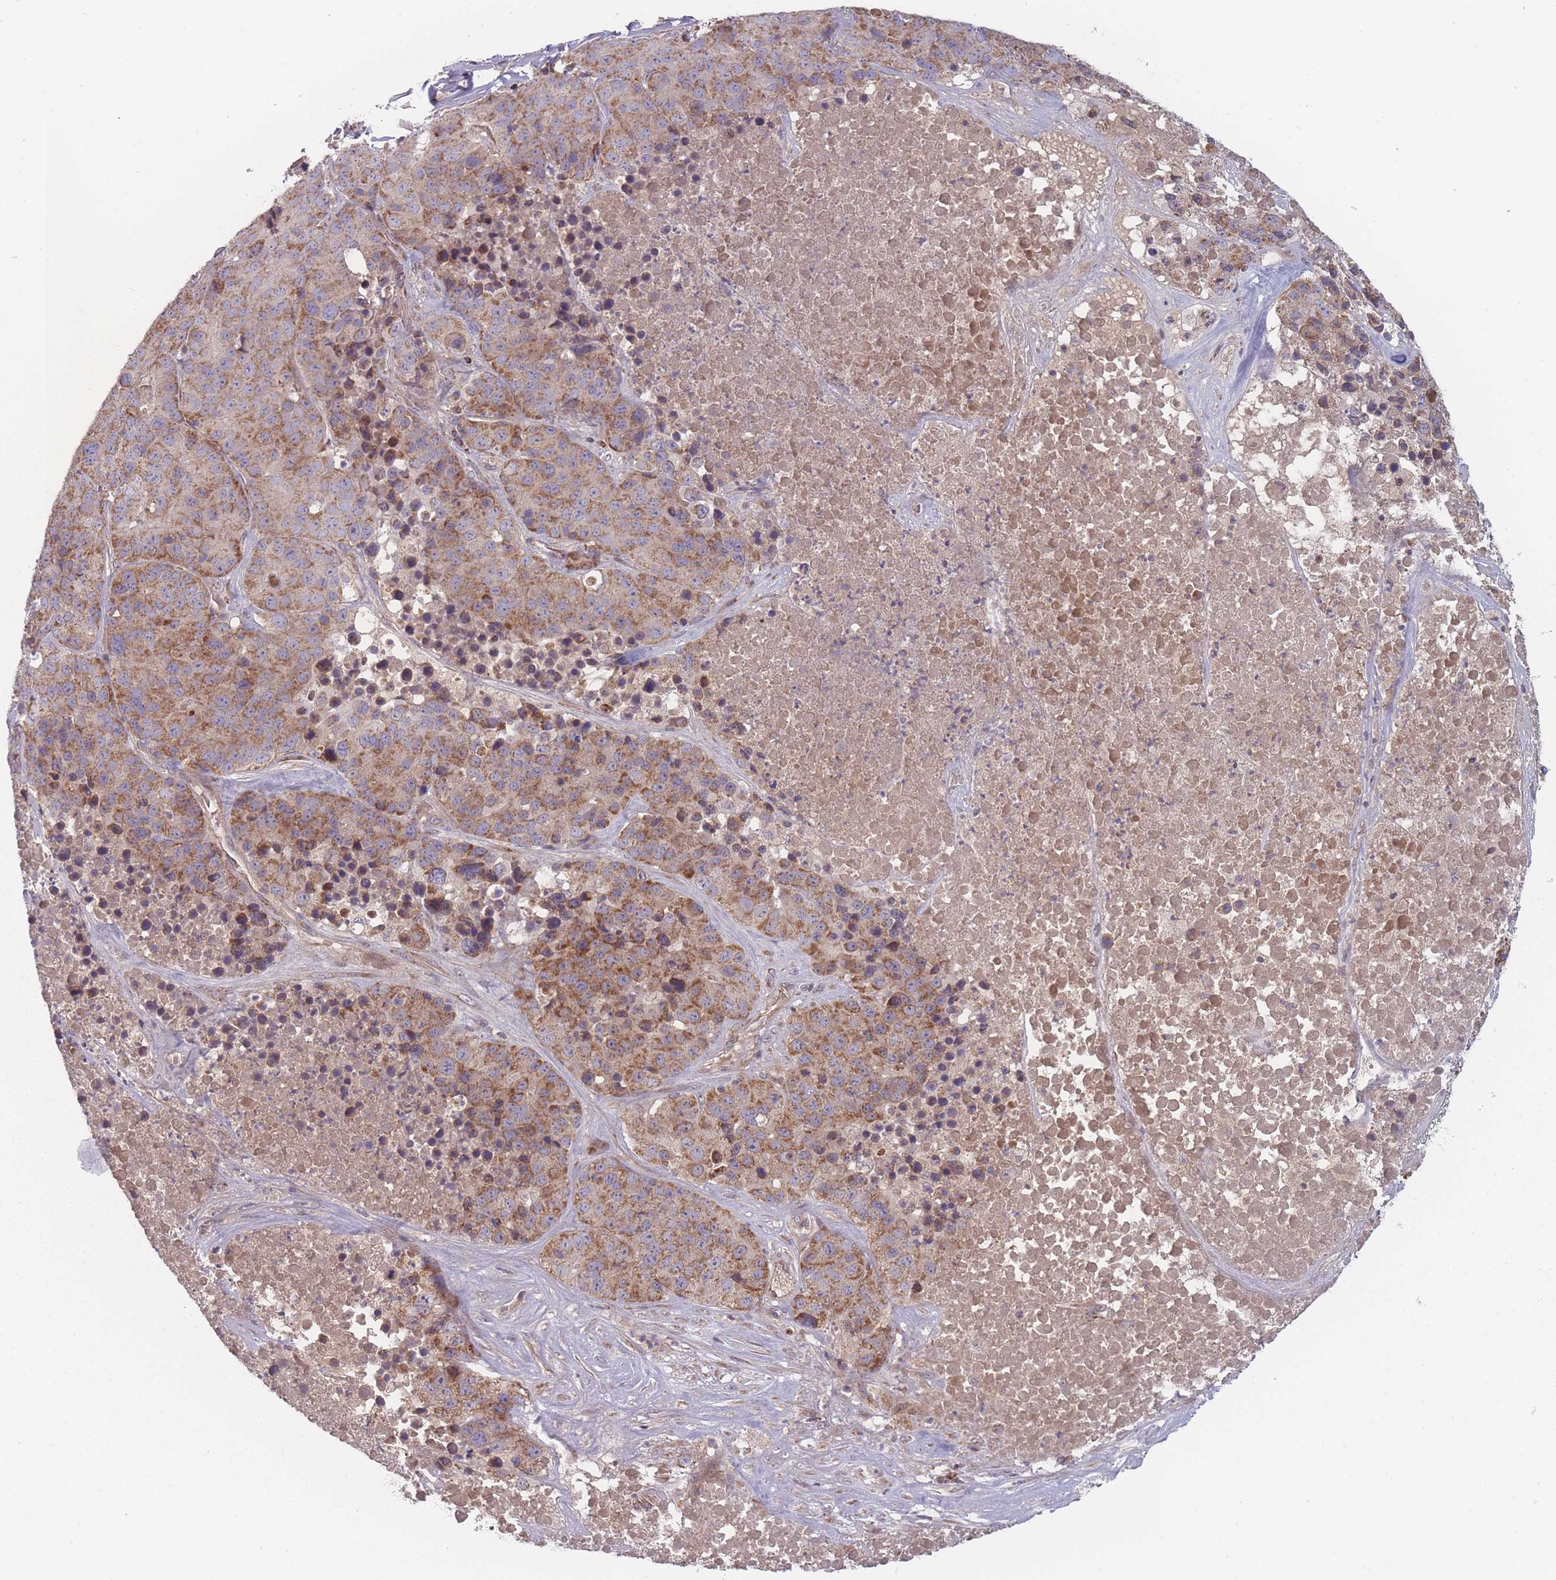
{"staining": {"intensity": "moderate", "quantity": ">75%", "location": "cytoplasmic/membranous"}, "tissue": "stomach cancer", "cell_type": "Tumor cells", "image_type": "cancer", "snomed": [{"axis": "morphology", "description": "Adenocarcinoma, NOS"}, {"axis": "topography", "description": "Stomach"}], "caption": "DAB immunohistochemical staining of human adenocarcinoma (stomach) demonstrates moderate cytoplasmic/membranous protein expression in about >75% of tumor cells. The staining is performed using DAB (3,3'-diaminobenzidine) brown chromogen to label protein expression. The nuclei are counter-stained blue using hematoxylin.", "gene": "ATP5MG", "patient": {"sex": "male", "age": 71}}